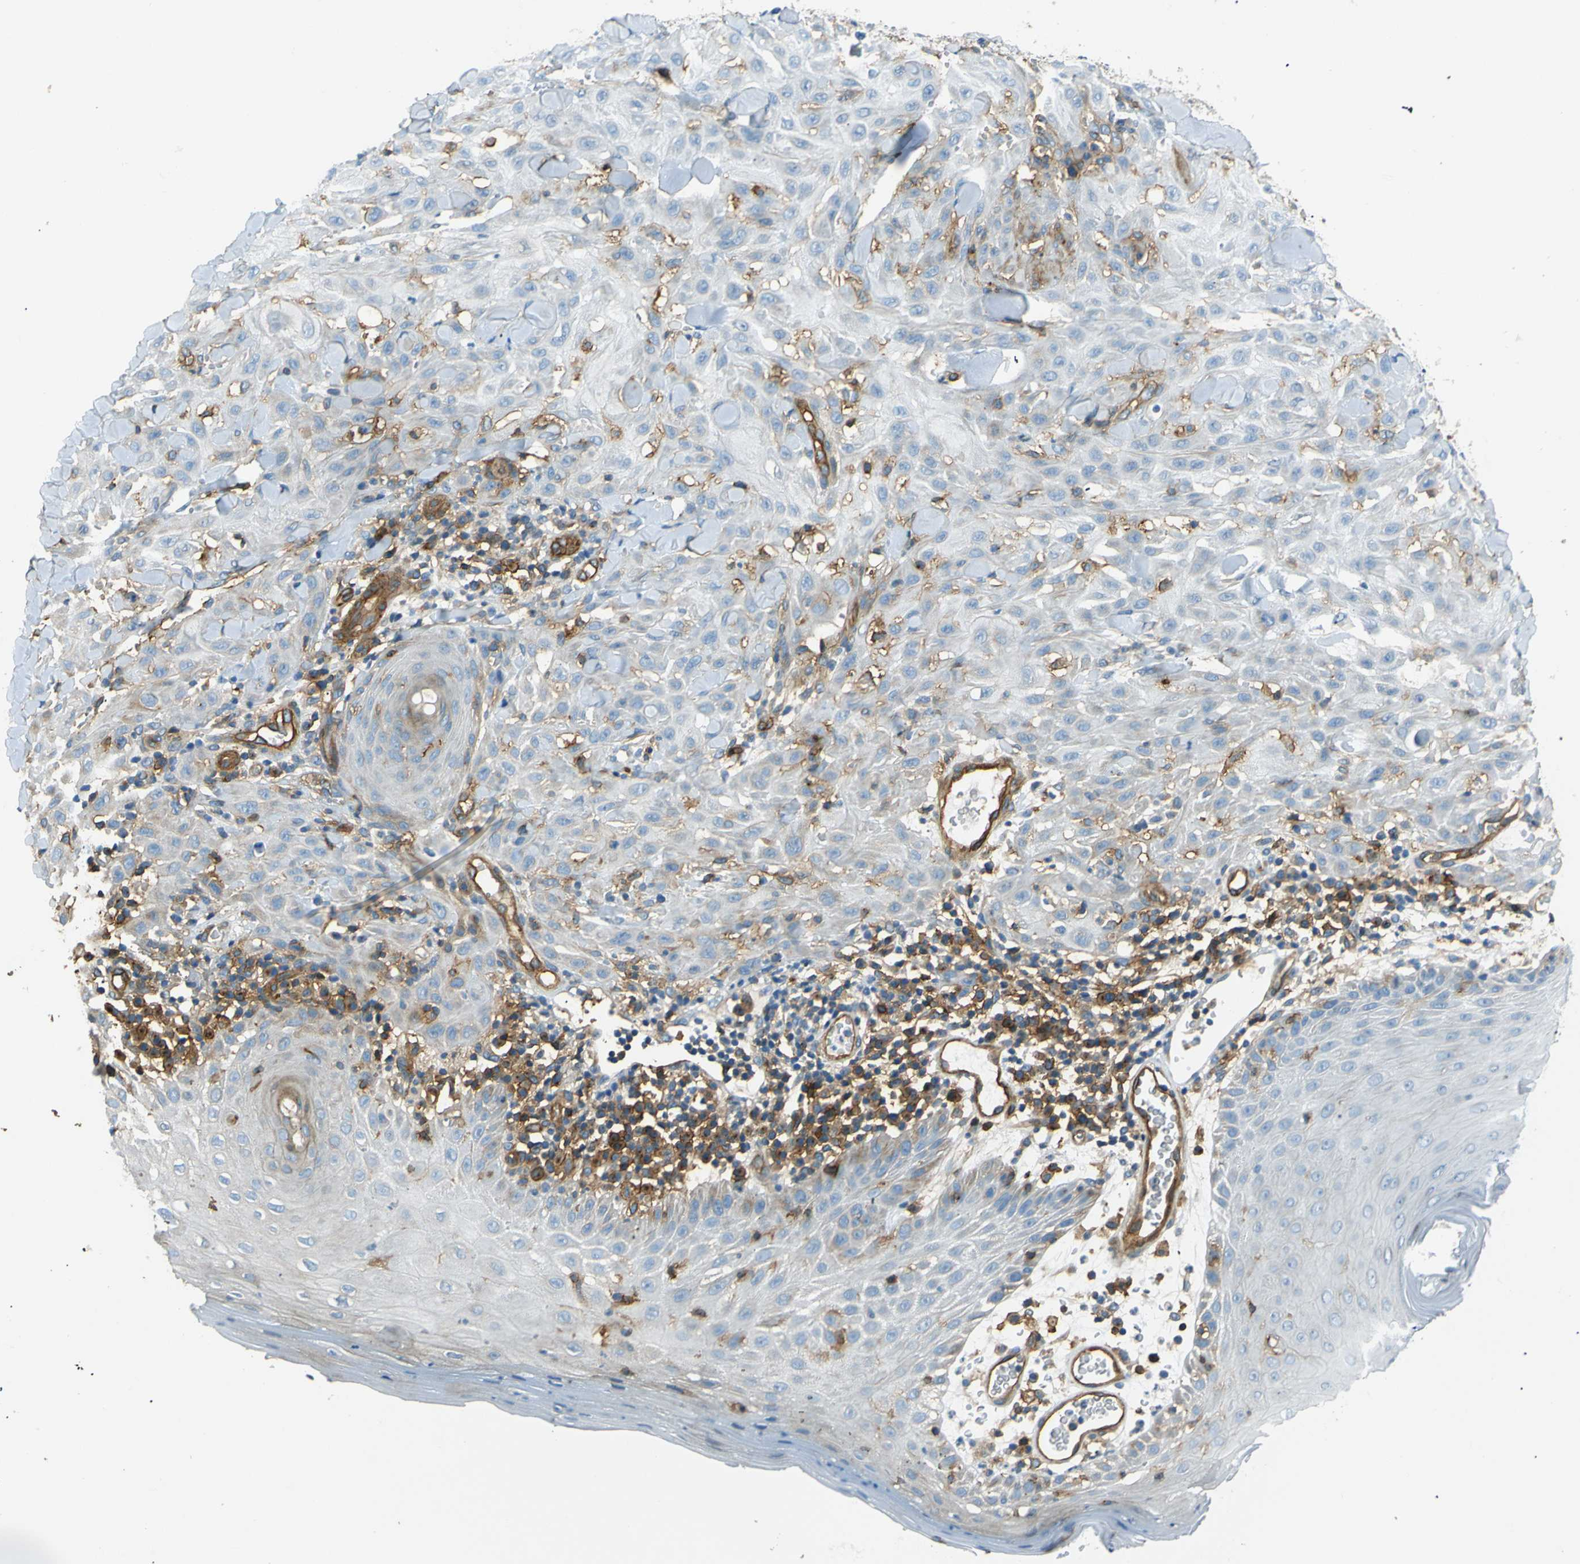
{"staining": {"intensity": "negative", "quantity": "none", "location": "none"}, "tissue": "skin cancer", "cell_type": "Tumor cells", "image_type": "cancer", "snomed": [{"axis": "morphology", "description": "Squamous cell carcinoma, NOS"}, {"axis": "topography", "description": "Skin"}], "caption": "IHC of skin squamous cell carcinoma reveals no positivity in tumor cells.", "gene": "ENTPD1", "patient": {"sex": "male", "age": 24}}